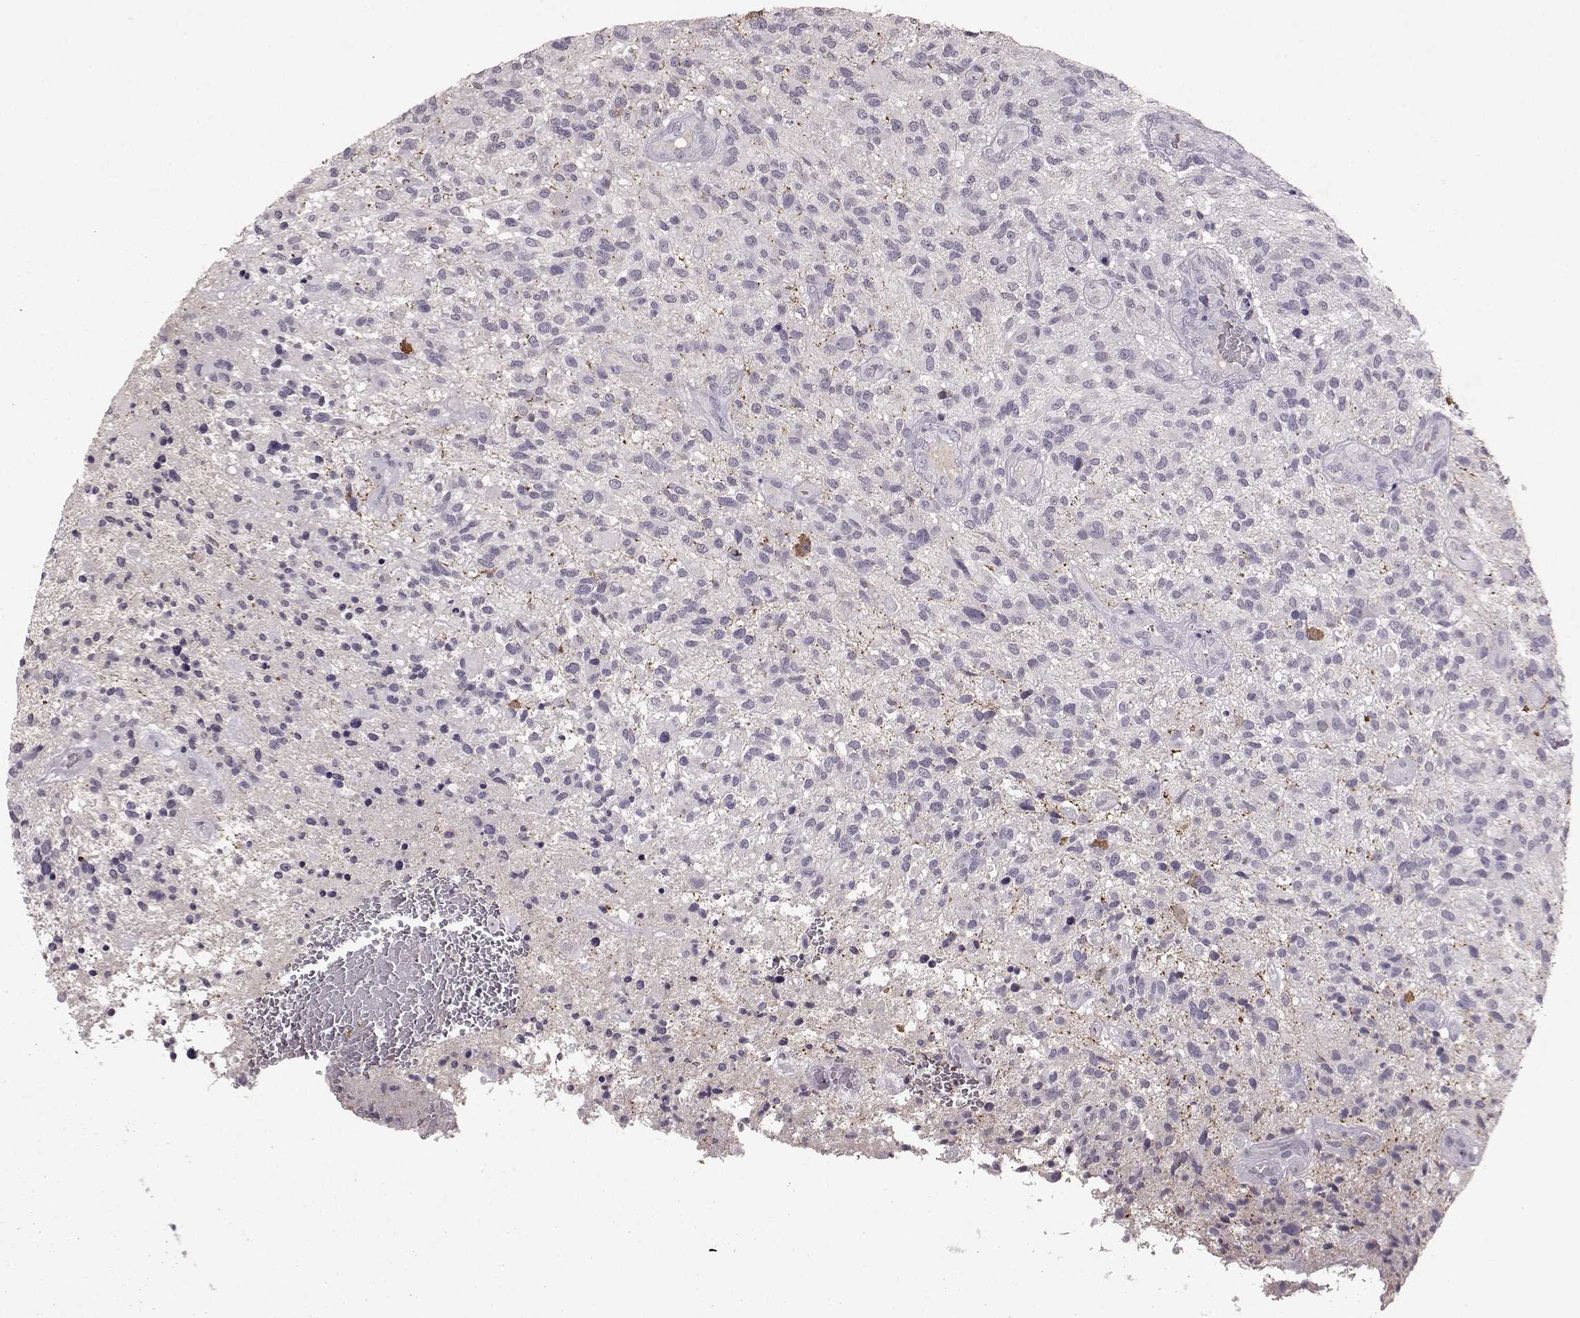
{"staining": {"intensity": "negative", "quantity": "none", "location": "none"}, "tissue": "glioma", "cell_type": "Tumor cells", "image_type": "cancer", "snomed": [{"axis": "morphology", "description": "Glioma, malignant, High grade"}, {"axis": "topography", "description": "Brain"}], "caption": "High magnification brightfield microscopy of malignant glioma (high-grade) stained with DAB (brown) and counterstained with hematoxylin (blue): tumor cells show no significant staining. (Stains: DAB (3,3'-diaminobenzidine) immunohistochemistry with hematoxylin counter stain, Microscopy: brightfield microscopy at high magnification).", "gene": "FRRS1L", "patient": {"sex": "male", "age": 47}}